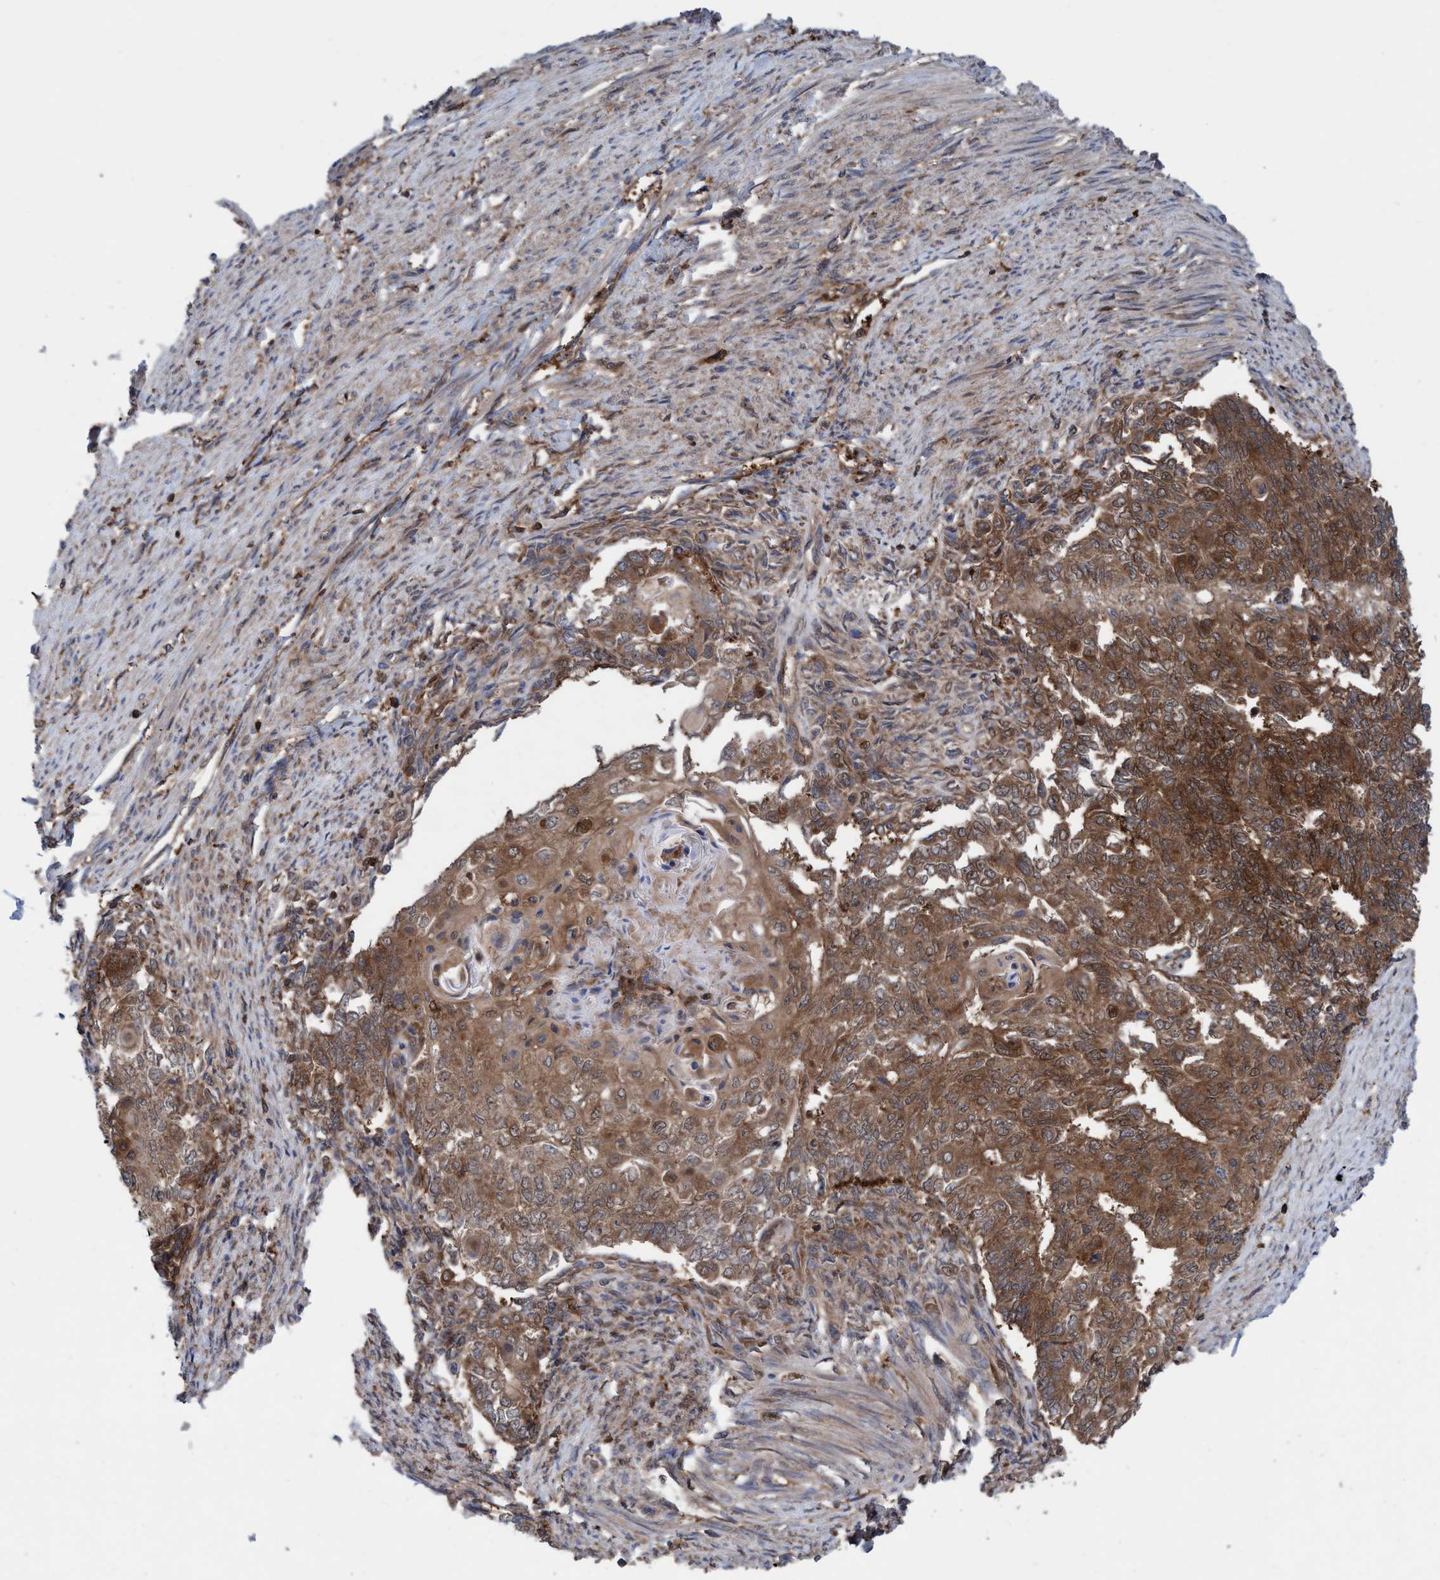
{"staining": {"intensity": "moderate", "quantity": ">75%", "location": "cytoplasmic/membranous"}, "tissue": "endometrial cancer", "cell_type": "Tumor cells", "image_type": "cancer", "snomed": [{"axis": "morphology", "description": "Adenocarcinoma, NOS"}, {"axis": "topography", "description": "Endometrium"}], "caption": "Tumor cells reveal medium levels of moderate cytoplasmic/membranous positivity in about >75% of cells in human endometrial cancer (adenocarcinoma).", "gene": "GLOD4", "patient": {"sex": "female", "age": 32}}